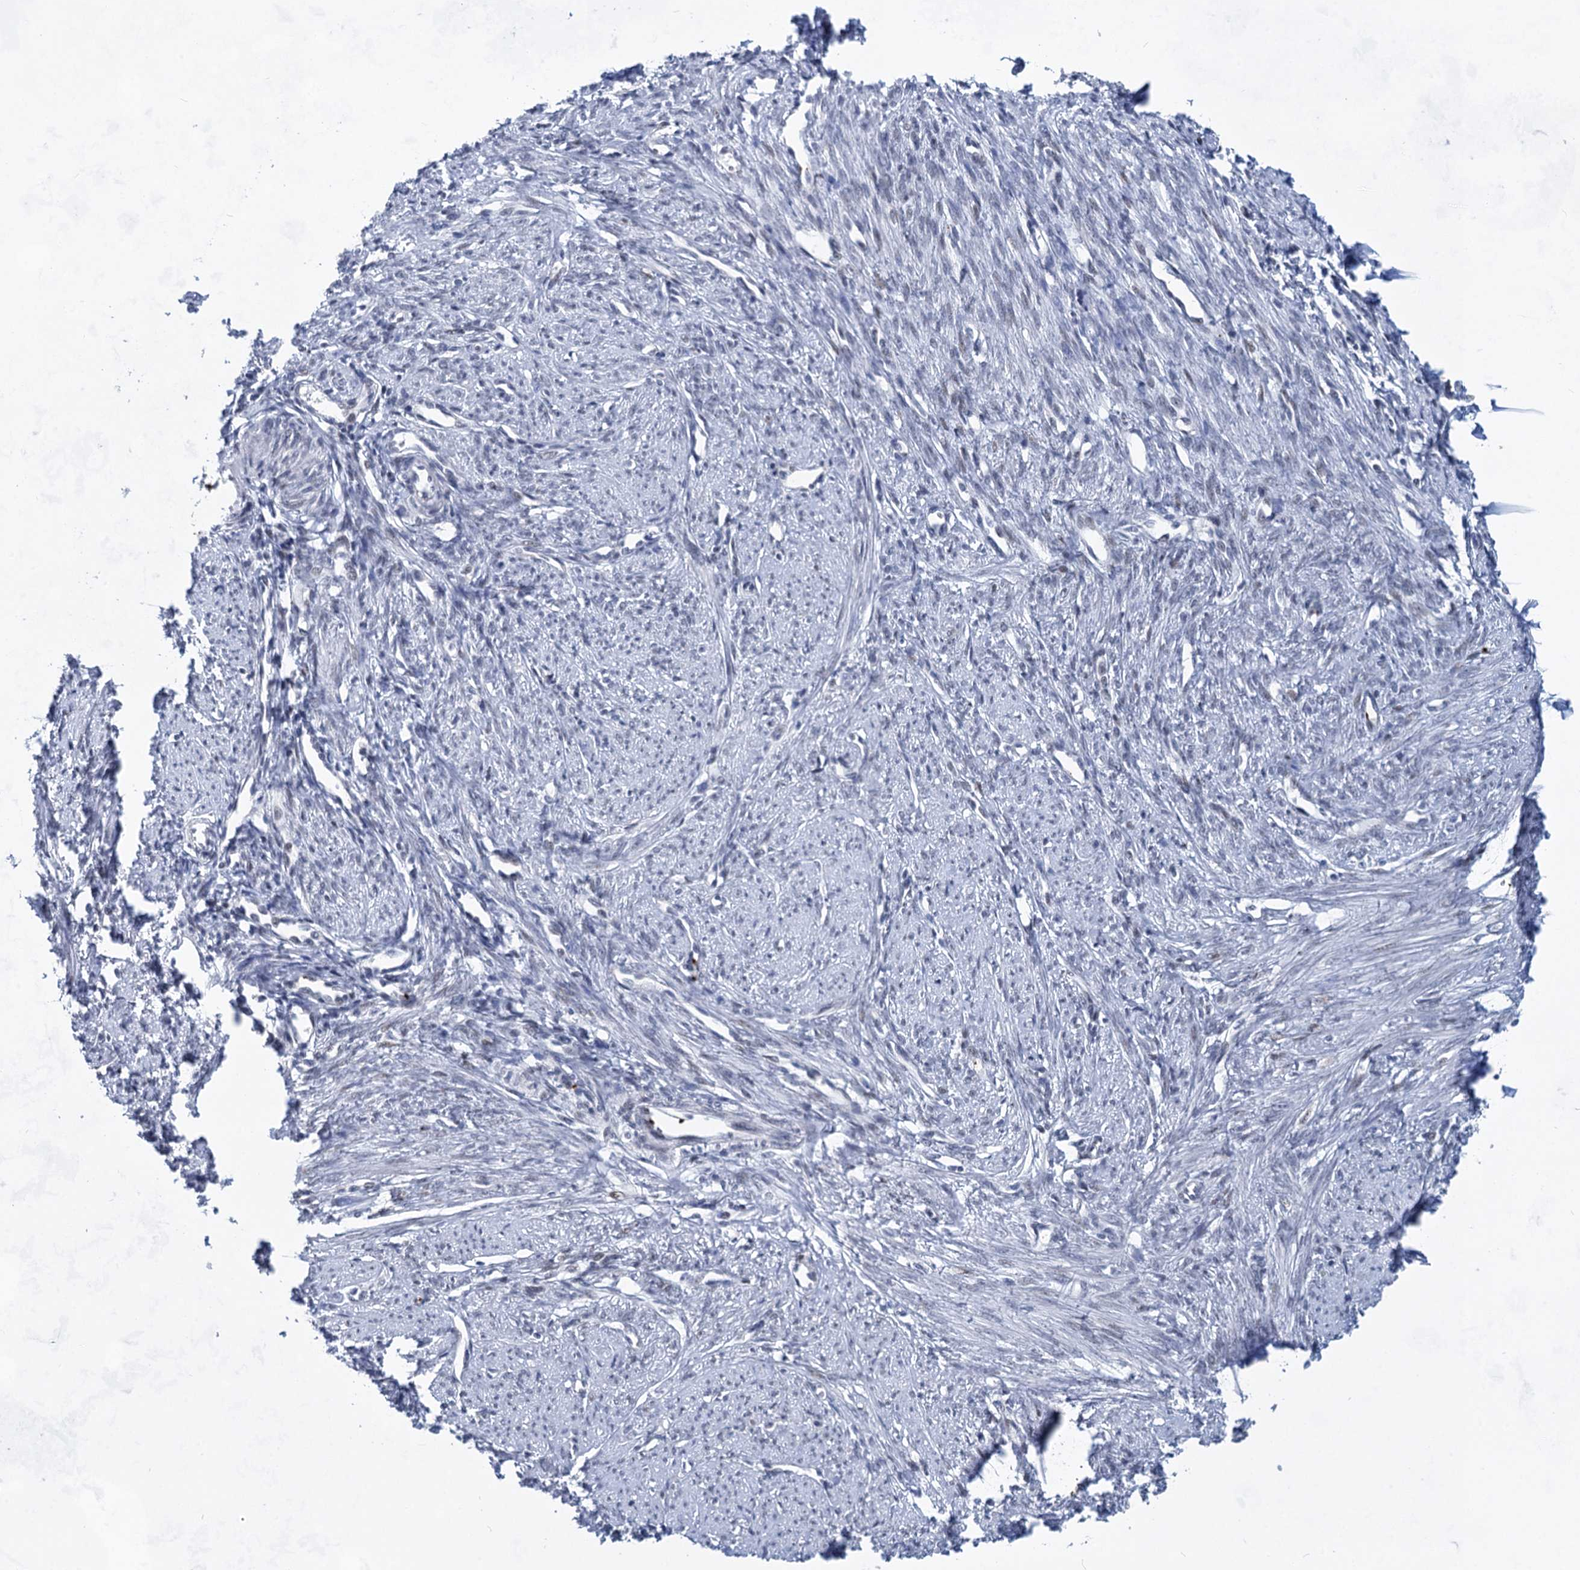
{"staining": {"intensity": "weak", "quantity": "<25%", "location": "nuclear"}, "tissue": "smooth muscle", "cell_type": "Smooth muscle cells", "image_type": "normal", "snomed": [{"axis": "morphology", "description": "Normal tissue, NOS"}, {"axis": "topography", "description": "Smooth muscle"}, {"axis": "topography", "description": "Uterus"}], "caption": "Immunohistochemical staining of unremarkable smooth muscle shows no significant positivity in smooth muscle cells.", "gene": "MON2", "patient": {"sex": "female", "age": 59}}